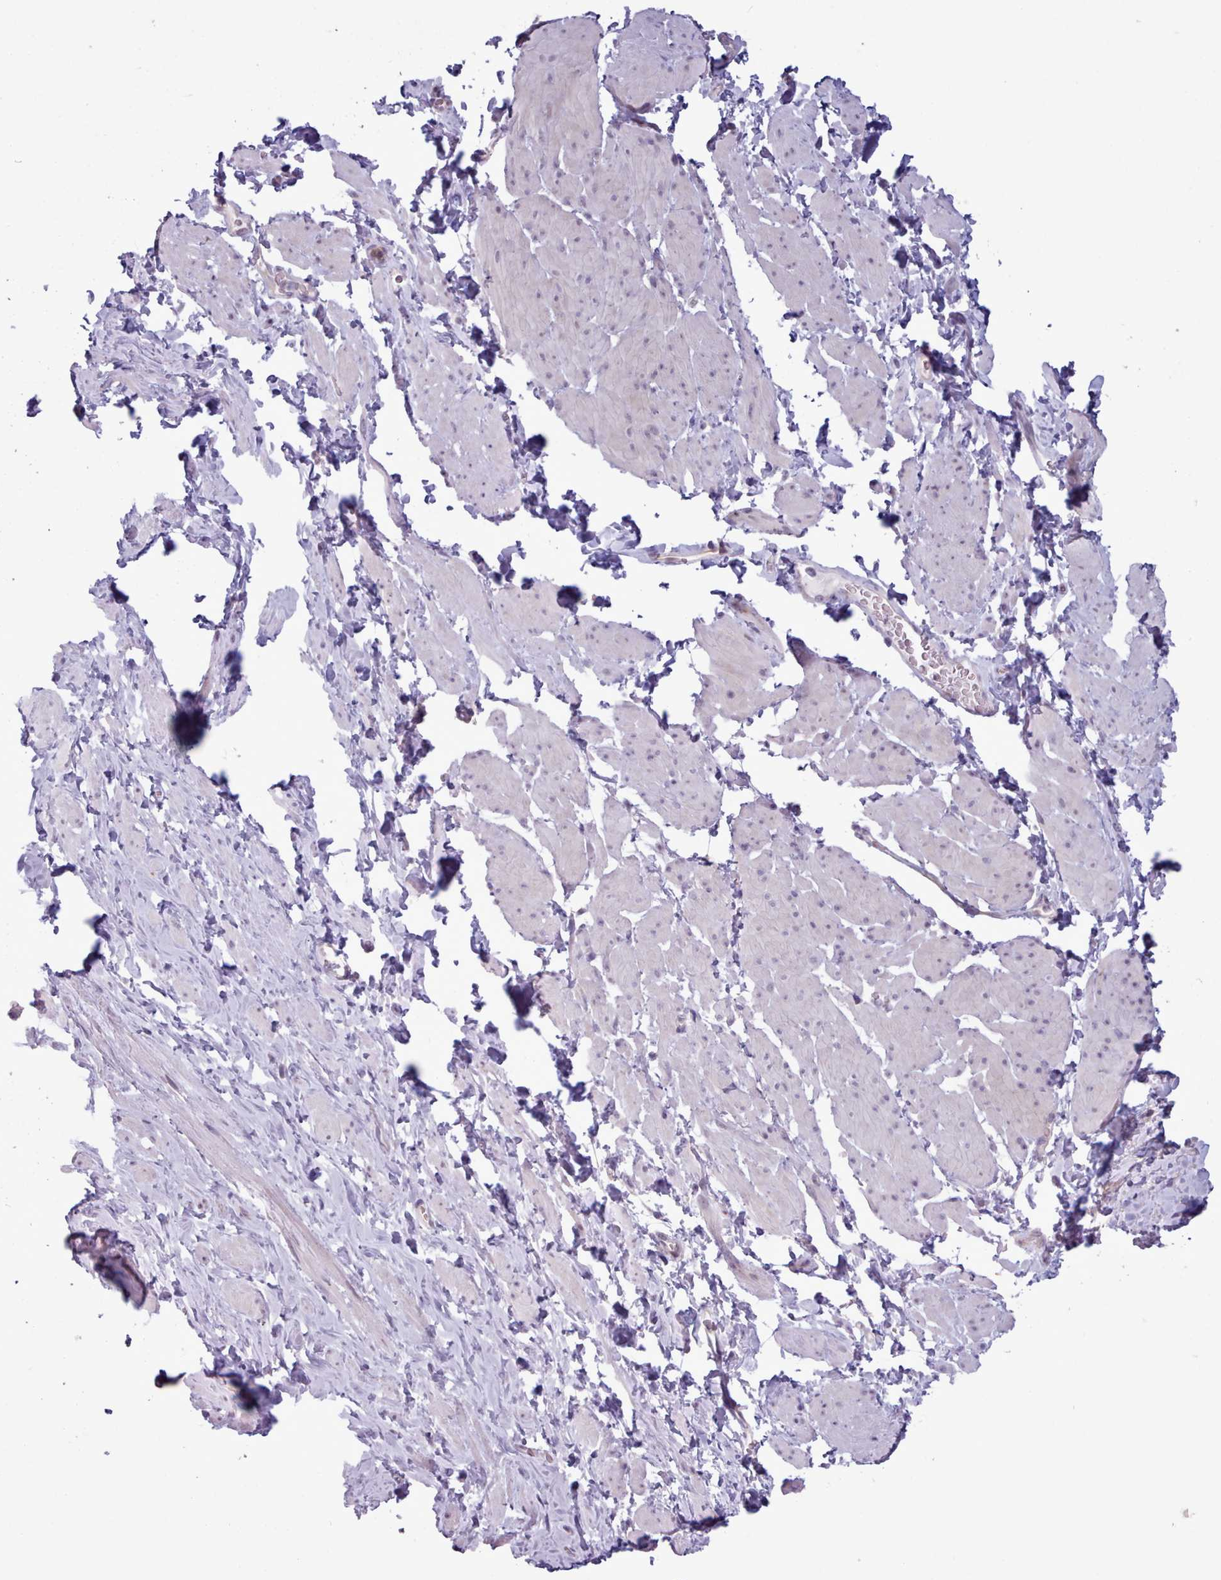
{"staining": {"intensity": "weak", "quantity": "25%-75%", "location": "nuclear"}, "tissue": "smooth muscle", "cell_type": "Smooth muscle cells", "image_type": "normal", "snomed": [{"axis": "morphology", "description": "Normal tissue, NOS"}, {"axis": "topography", "description": "Smooth muscle"}, {"axis": "topography", "description": "Peripheral nerve tissue"}], "caption": "Smooth muscle stained for a protein (brown) demonstrates weak nuclear positive positivity in about 25%-75% of smooth muscle cells.", "gene": "KBTBD6", "patient": {"sex": "male", "age": 69}}